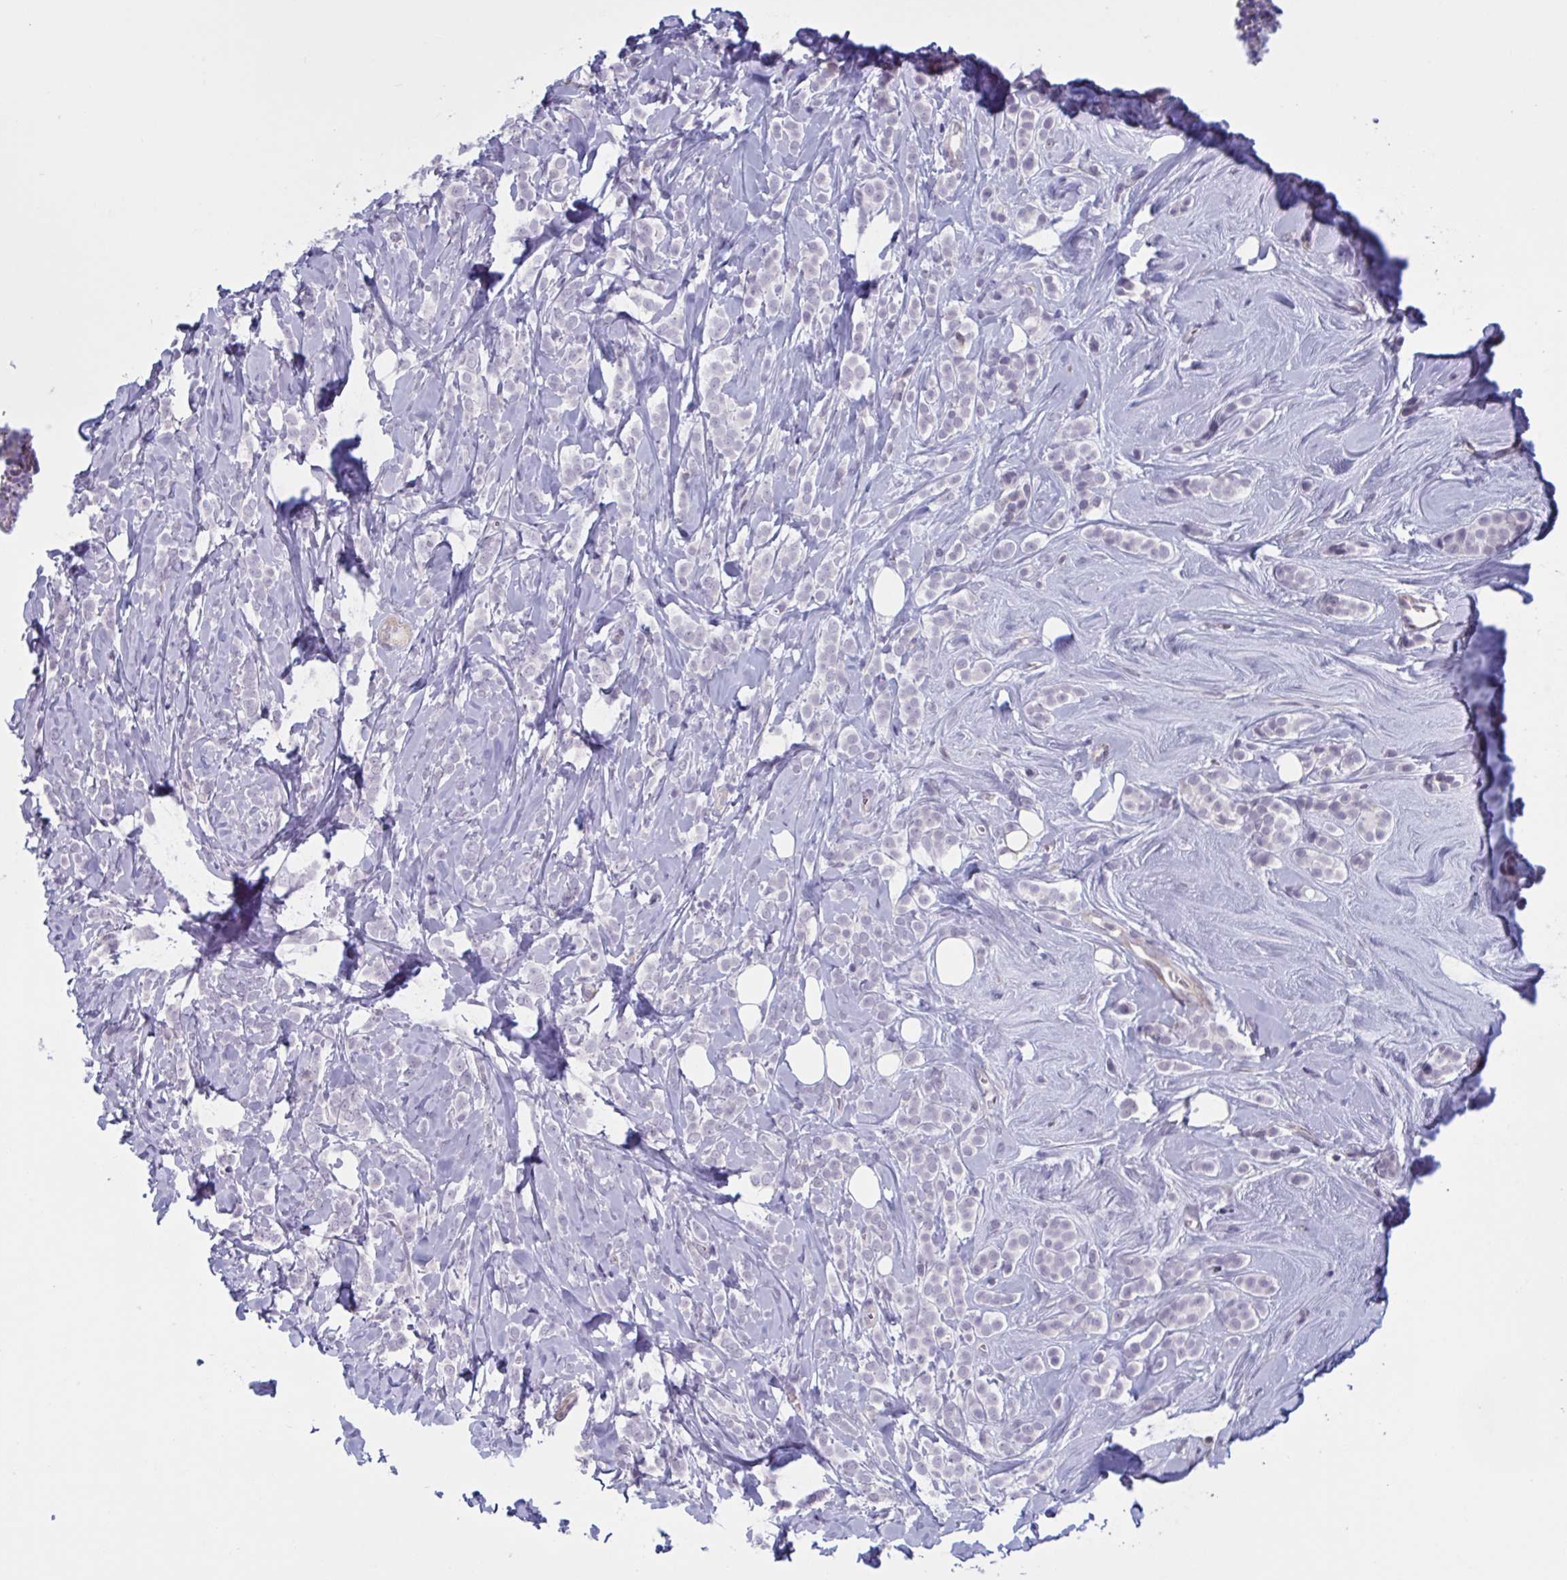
{"staining": {"intensity": "negative", "quantity": "none", "location": "none"}, "tissue": "breast cancer", "cell_type": "Tumor cells", "image_type": "cancer", "snomed": [{"axis": "morphology", "description": "Lobular carcinoma"}, {"axis": "topography", "description": "Breast"}], "caption": "High magnification brightfield microscopy of breast lobular carcinoma stained with DAB (brown) and counterstained with hematoxylin (blue): tumor cells show no significant positivity.", "gene": "OR1L3", "patient": {"sex": "female", "age": 49}}